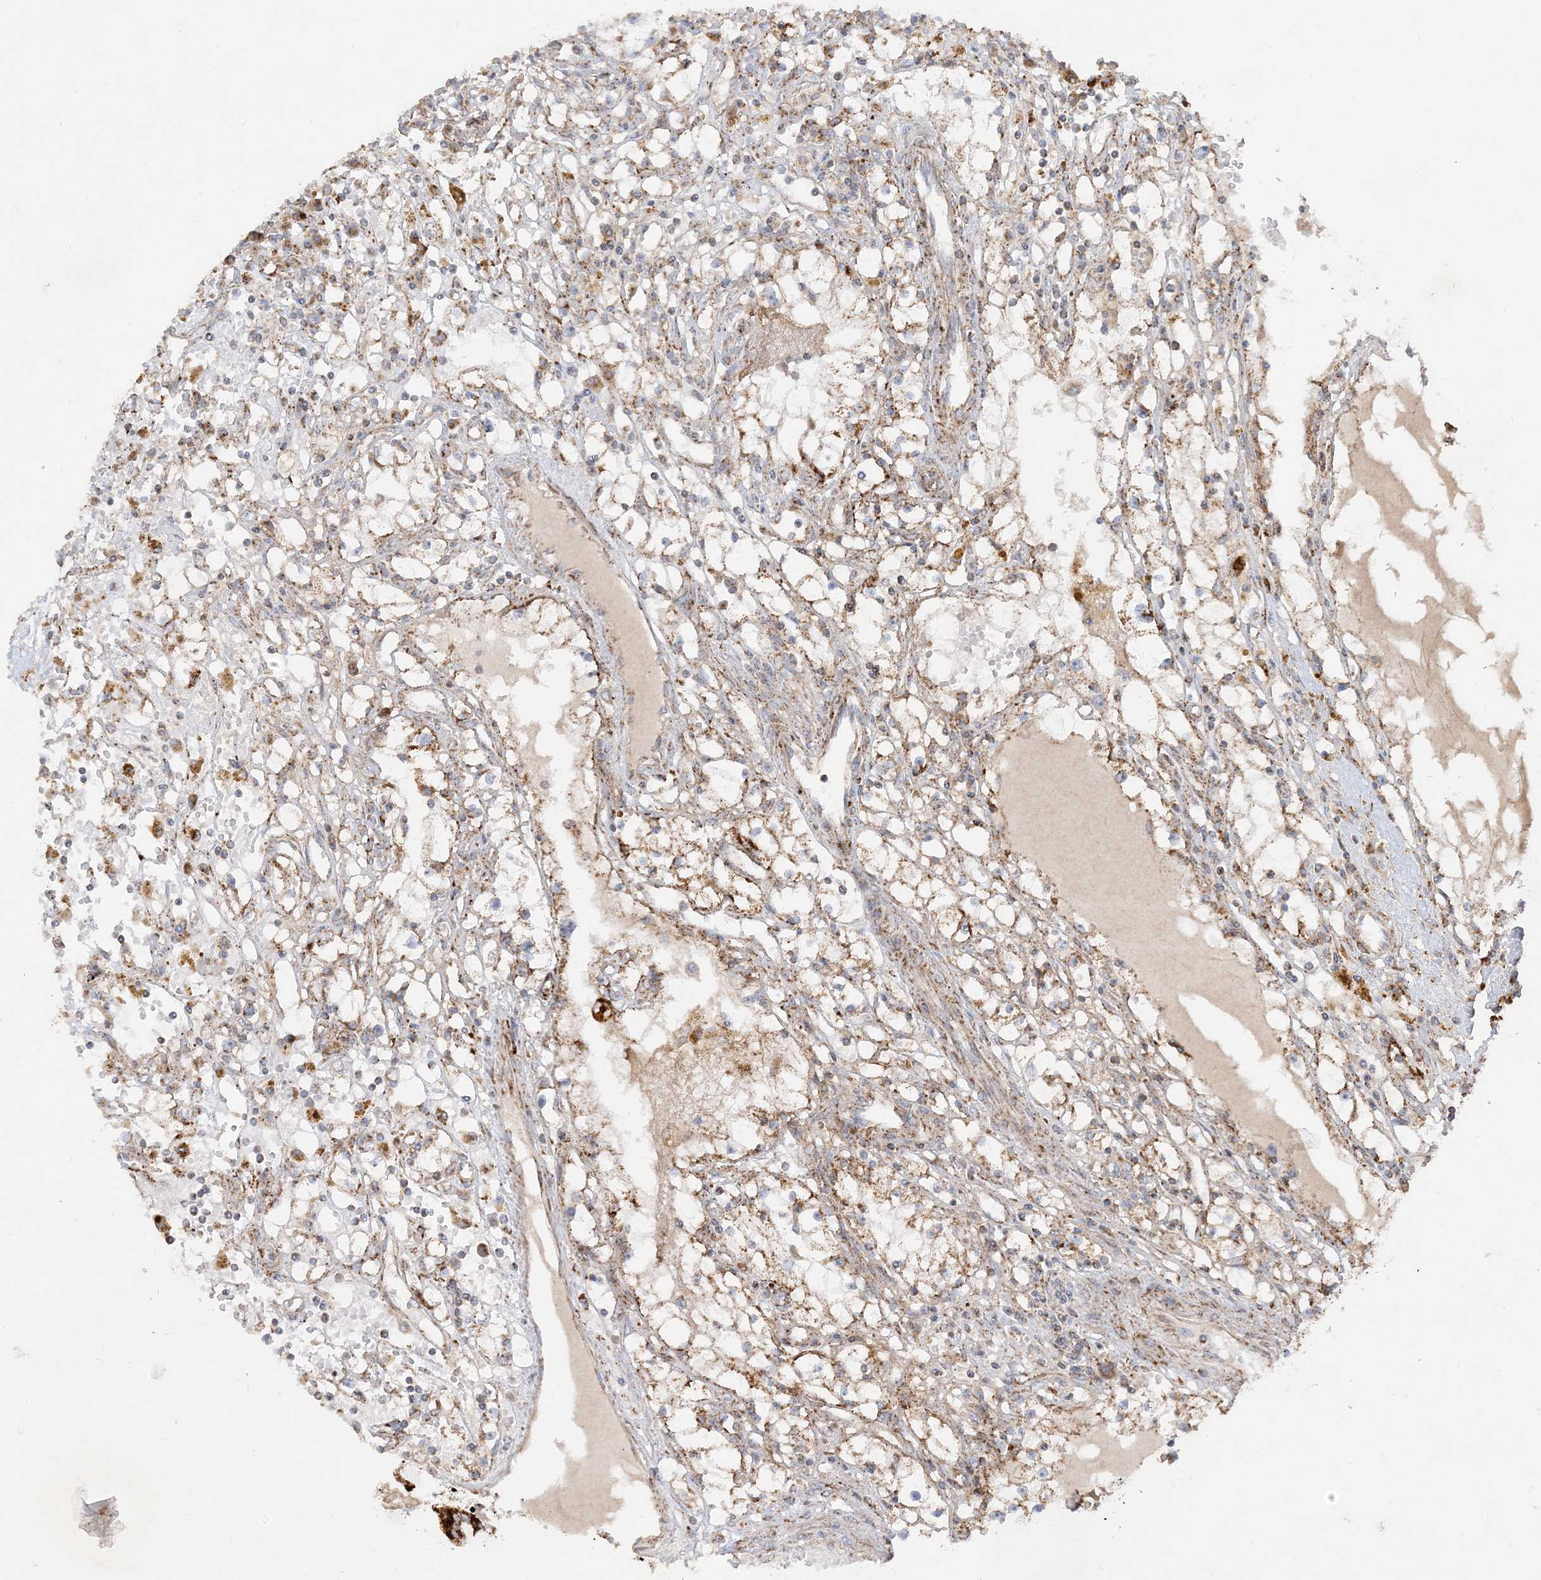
{"staining": {"intensity": "moderate", "quantity": ">75%", "location": "cytoplasmic/membranous"}, "tissue": "renal cancer", "cell_type": "Tumor cells", "image_type": "cancer", "snomed": [{"axis": "morphology", "description": "Adenocarcinoma, NOS"}, {"axis": "topography", "description": "Kidney"}], "caption": "There is medium levels of moderate cytoplasmic/membranous staining in tumor cells of renal cancer (adenocarcinoma), as demonstrated by immunohistochemical staining (brown color).", "gene": "NDUFAF3", "patient": {"sex": "male", "age": 56}}